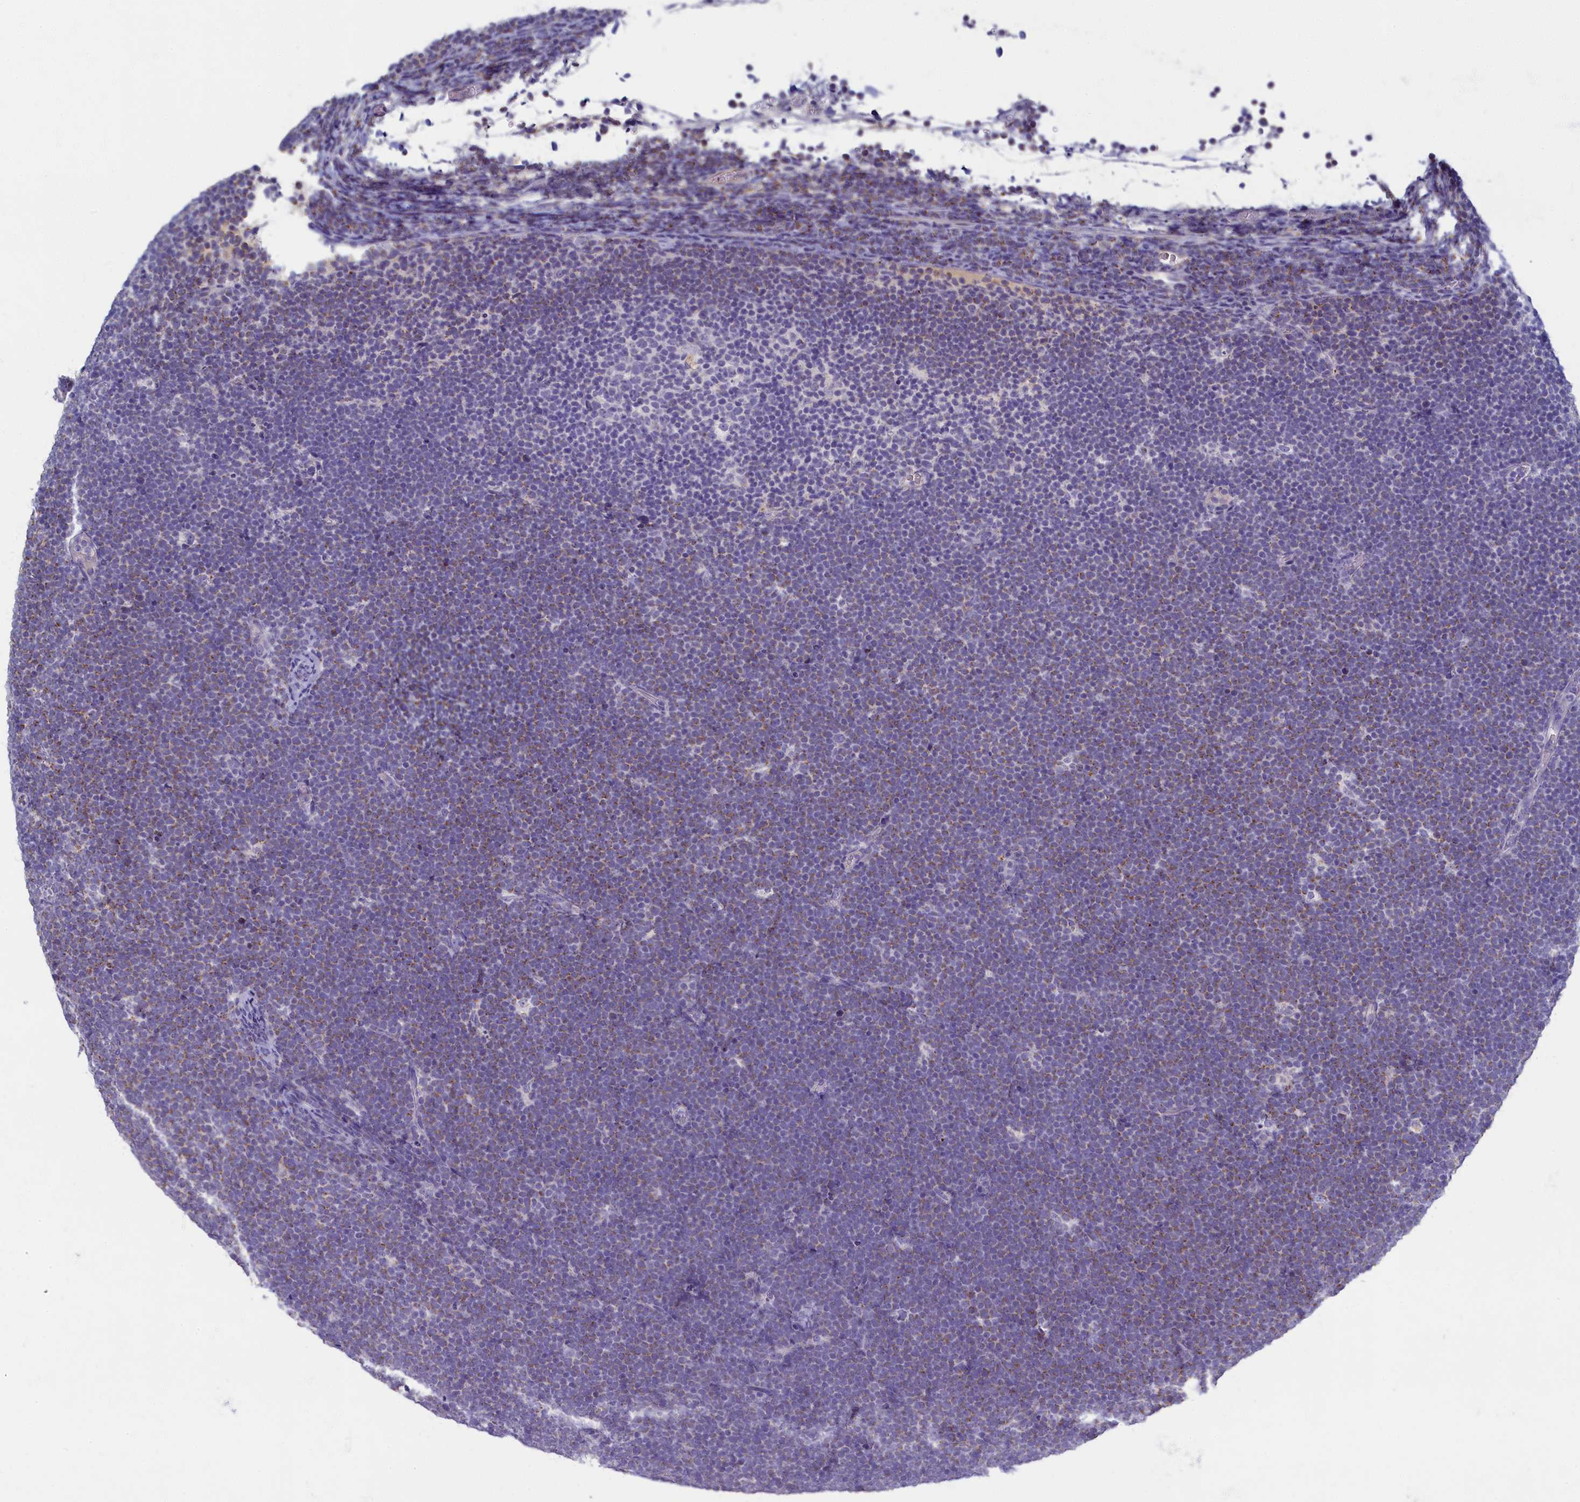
{"staining": {"intensity": "weak", "quantity": "25%-75%", "location": "cytoplasmic/membranous"}, "tissue": "lymphoma", "cell_type": "Tumor cells", "image_type": "cancer", "snomed": [{"axis": "morphology", "description": "Malignant lymphoma, non-Hodgkin's type, High grade"}, {"axis": "topography", "description": "Lymph node"}], "caption": "Lymphoma was stained to show a protein in brown. There is low levels of weak cytoplasmic/membranous positivity in about 25%-75% of tumor cells. The staining was performed using DAB (3,3'-diaminobenzidine) to visualize the protein expression in brown, while the nuclei were stained in blue with hematoxylin (Magnification: 20x).", "gene": "OCIAD2", "patient": {"sex": "male", "age": 13}}